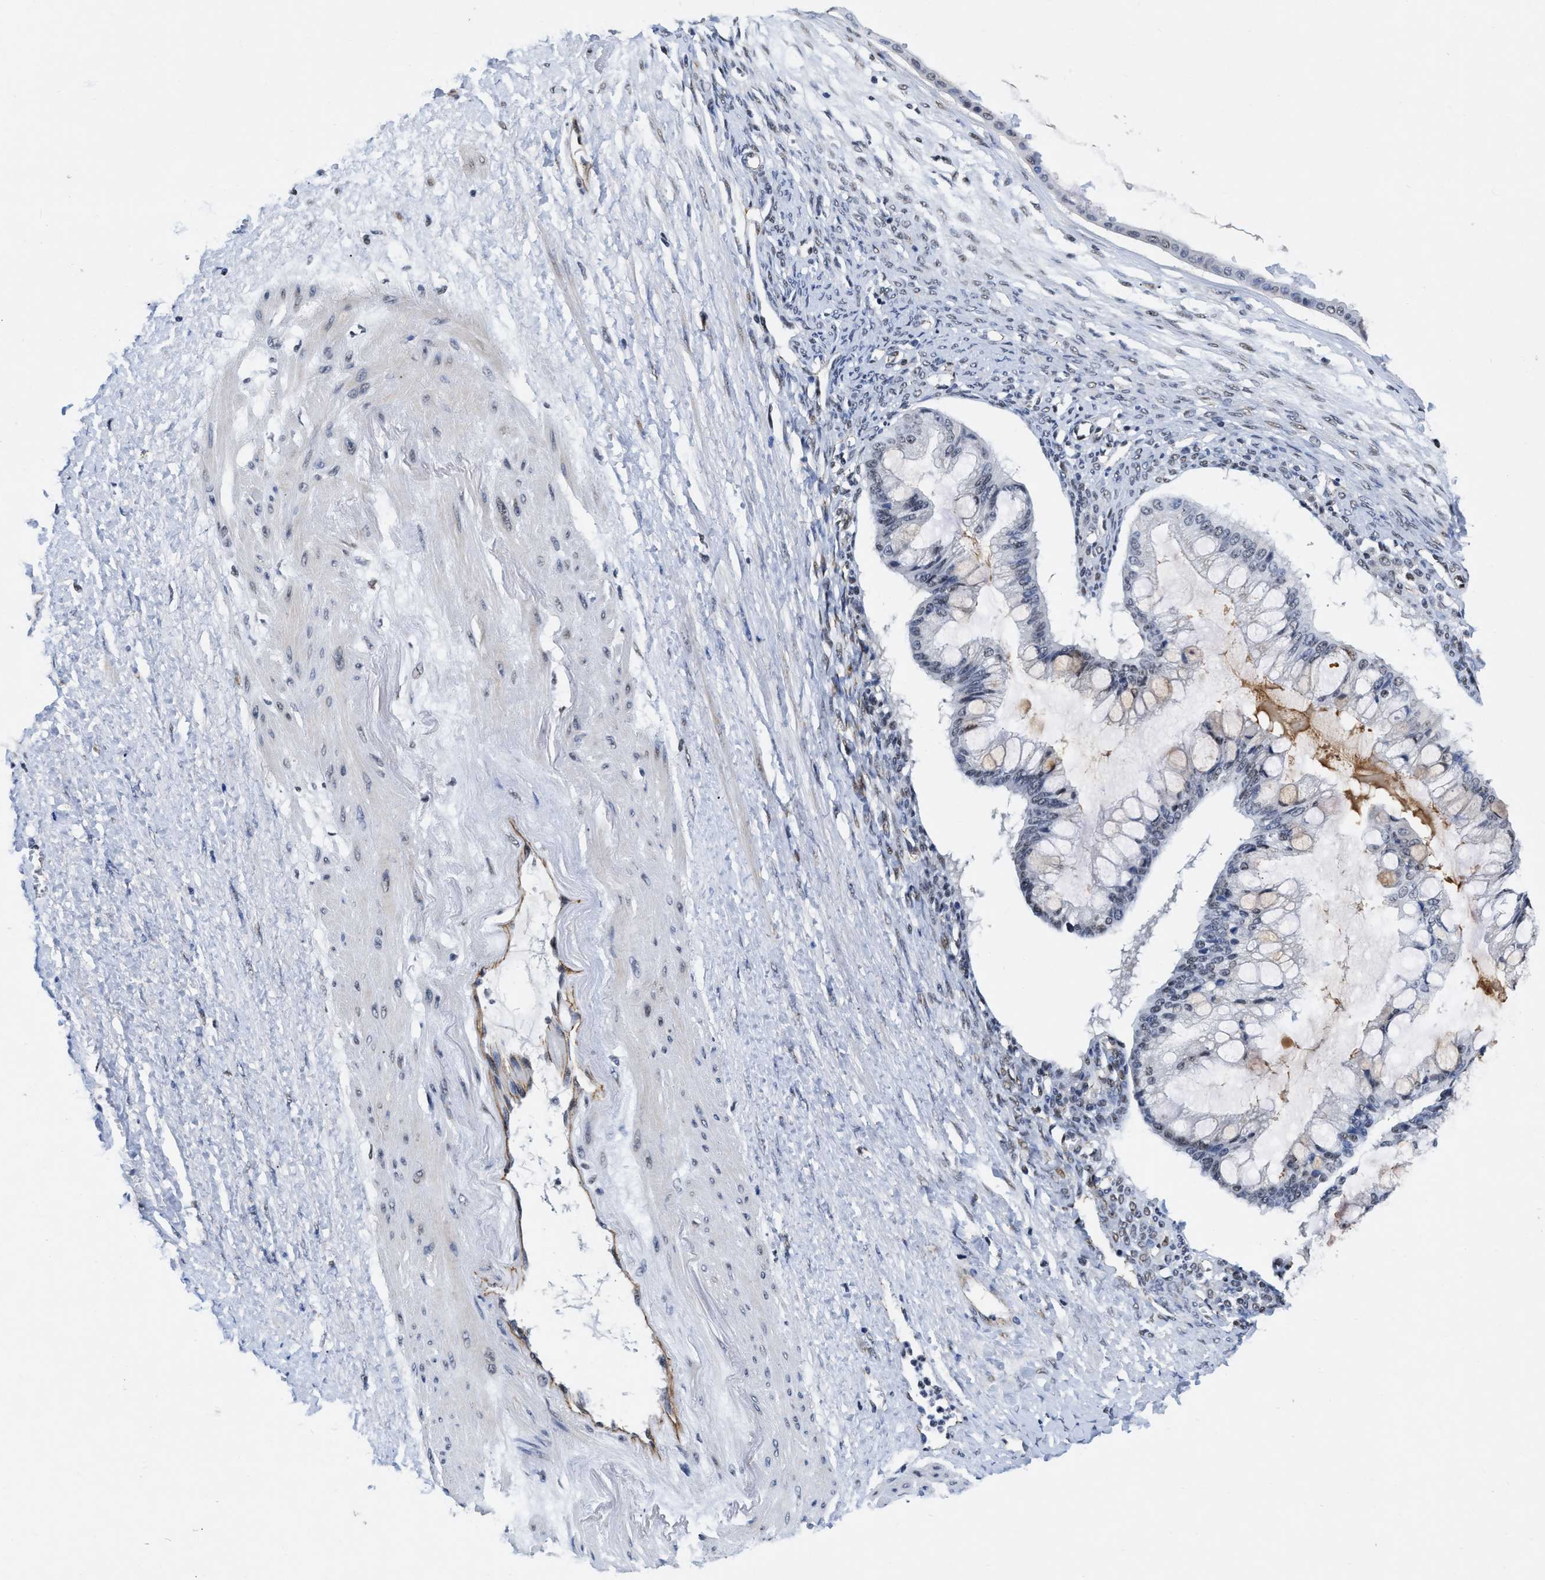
{"staining": {"intensity": "weak", "quantity": "<25%", "location": "nuclear"}, "tissue": "ovarian cancer", "cell_type": "Tumor cells", "image_type": "cancer", "snomed": [{"axis": "morphology", "description": "Cystadenocarcinoma, mucinous, NOS"}, {"axis": "topography", "description": "Ovary"}], "caption": "Protein analysis of ovarian mucinous cystadenocarcinoma demonstrates no significant positivity in tumor cells.", "gene": "CCNE1", "patient": {"sex": "female", "age": 73}}